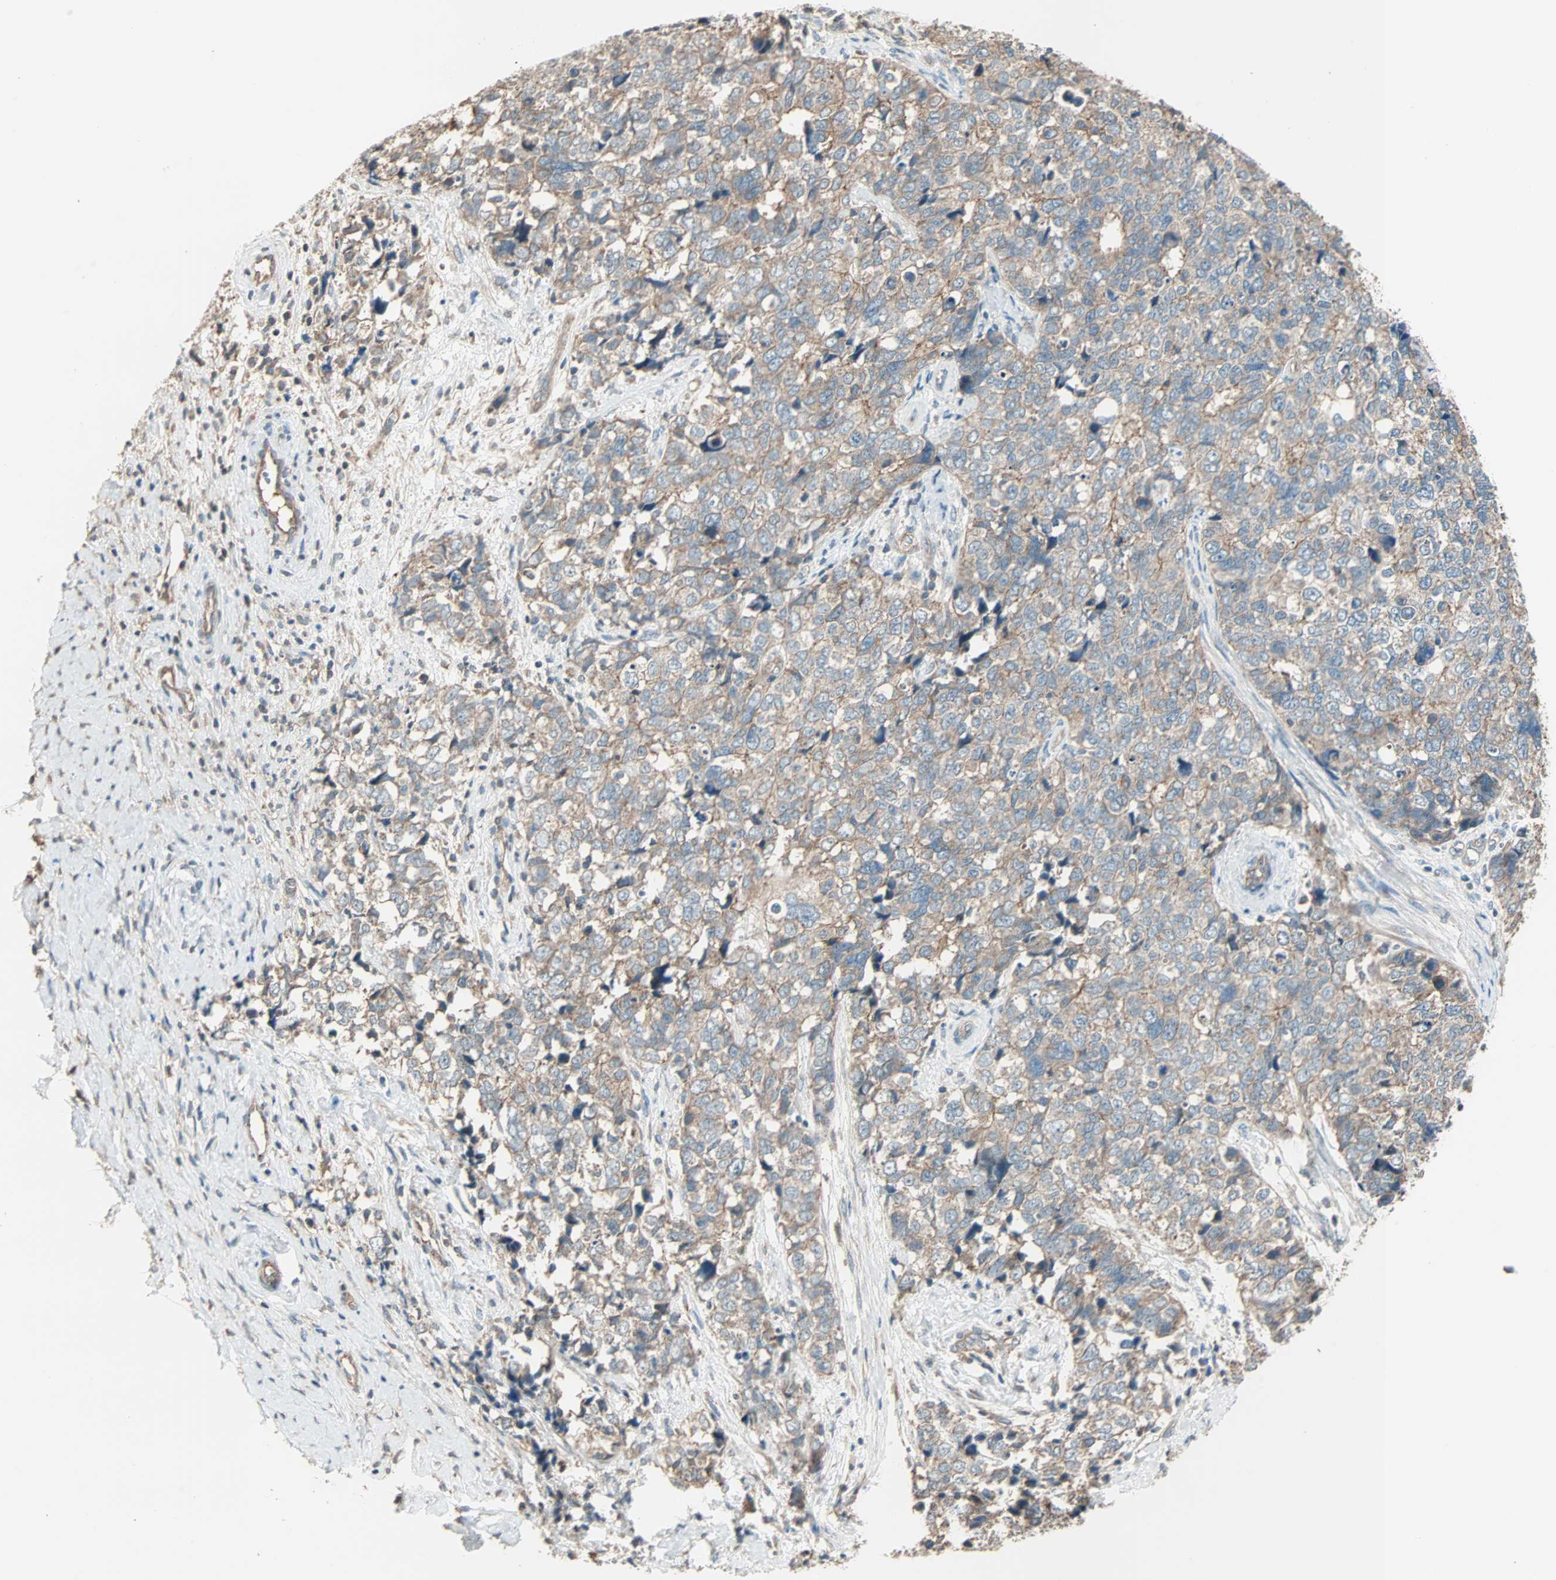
{"staining": {"intensity": "weak", "quantity": ">75%", "location": "cytoplasmic/membranous"}, "tissue": "cervical cancer", "cell_type": "Tumor cells", "image_type": "cancer", "snomed": [{"axis": "morphology", "description": "Squamous cell carcinoma, NOS"}, {"axis": "topography", "description": "Cervix"}], "caption": "Cervical cancer was stained to show a protein in brown. There is low levels of weak cytoplasmic/membranous expression in about >75% of tumor cells.", "gene": "MAP3K21", "patient": {"sex": "female", "age": 63}}